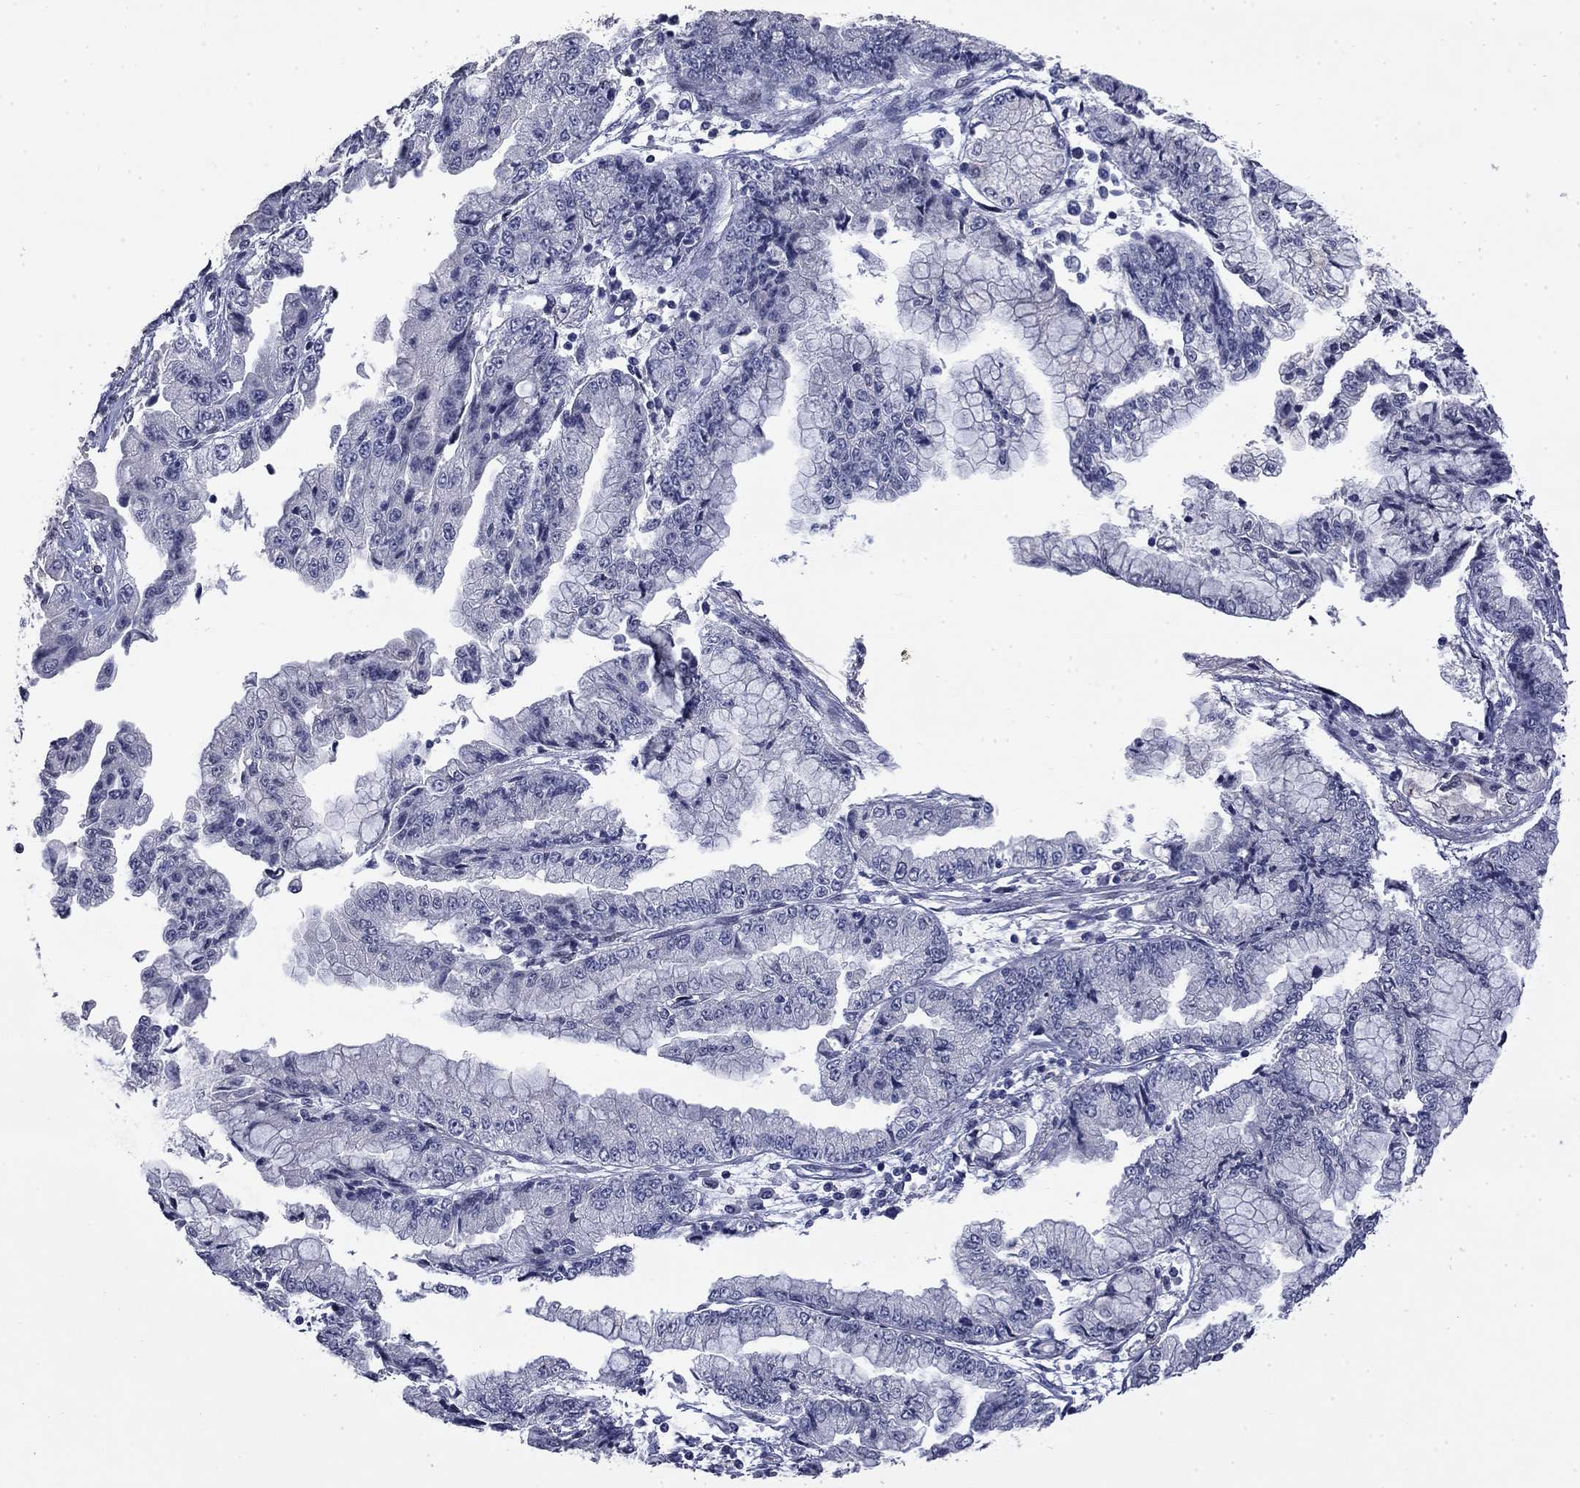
{"staining": {"intensity": "negative", "quantity": "none", "location": "none"}, "tissue": "stomach cancer", "cell_type": "Tumor cells", "image_type": "cancer", "snomed": [{"axis": "morphology", "description": "Adenocarcinoma, NOS"}, {"axis": "topography", "description": "Stomach, upper"}], "caption": "A micrograph of human stomach cancer (adenocarcinoma) is negative for staining in tumor cells. Nuclei are stained in blue.", "gene": "SLC51A", "patient": {"sex": "female", "age": 74}}